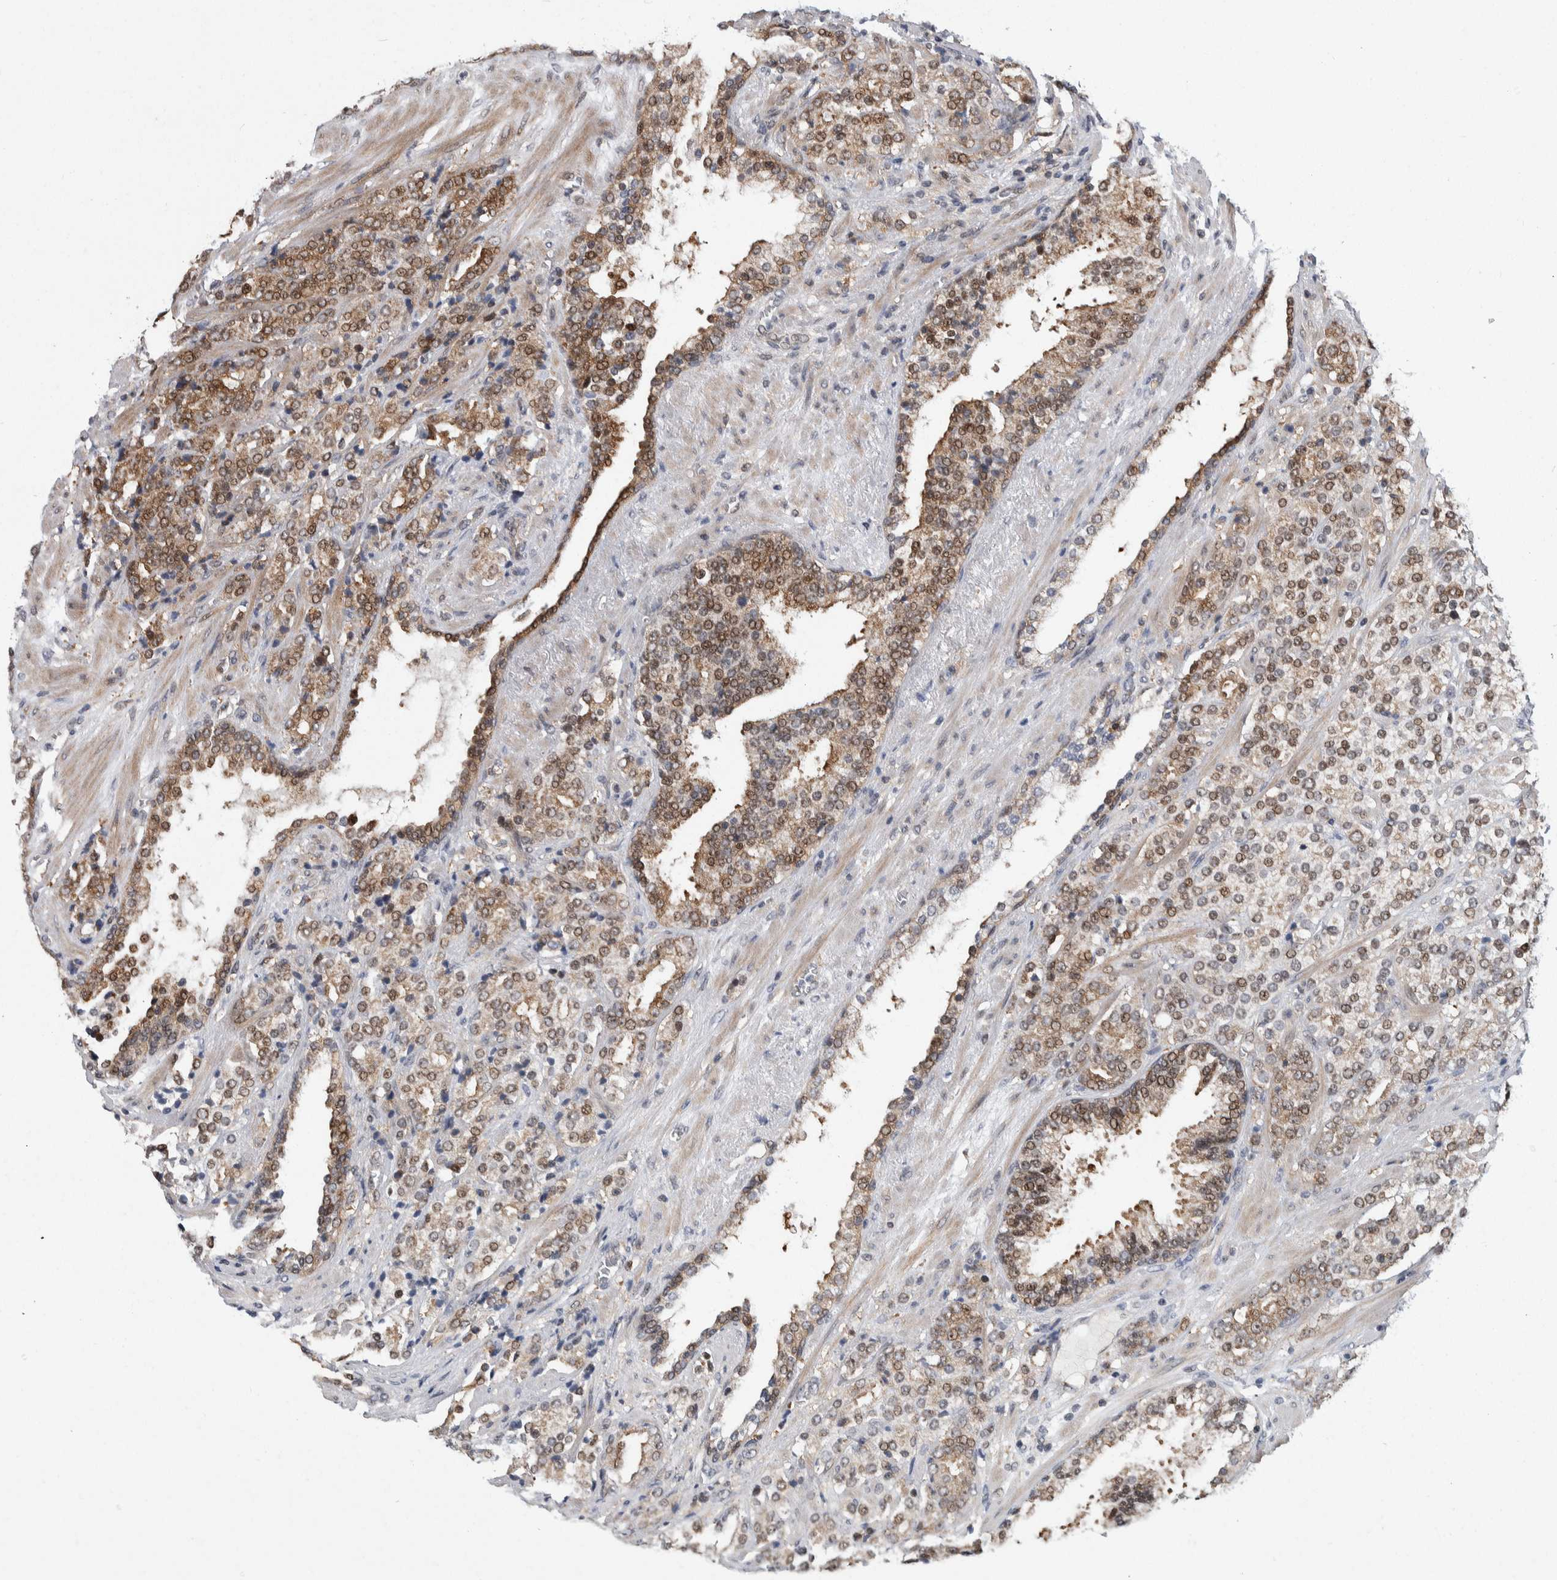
{"staining": {"intensity": "weak", "quantity": ">75%", "location": "cytoplasmic/membranous,nuclear"}, "tissue": "prostate cancer", "cell_type": "Tumor cells", "image_type": "cancer", "snomed": [{"axis": "morphology", "description": "Adenocarcinoma, High grade"}, {"axis": "topography", "description": "Prostate"}], "caption": "Human prostate cancer stained for a protein (brown) exhibits weak cytoplasmic/membranous and nuclear positive staining in about >75% of tumor cells.", "gene": "PTPA", "patient": {"sex": "male", "age": 71}}